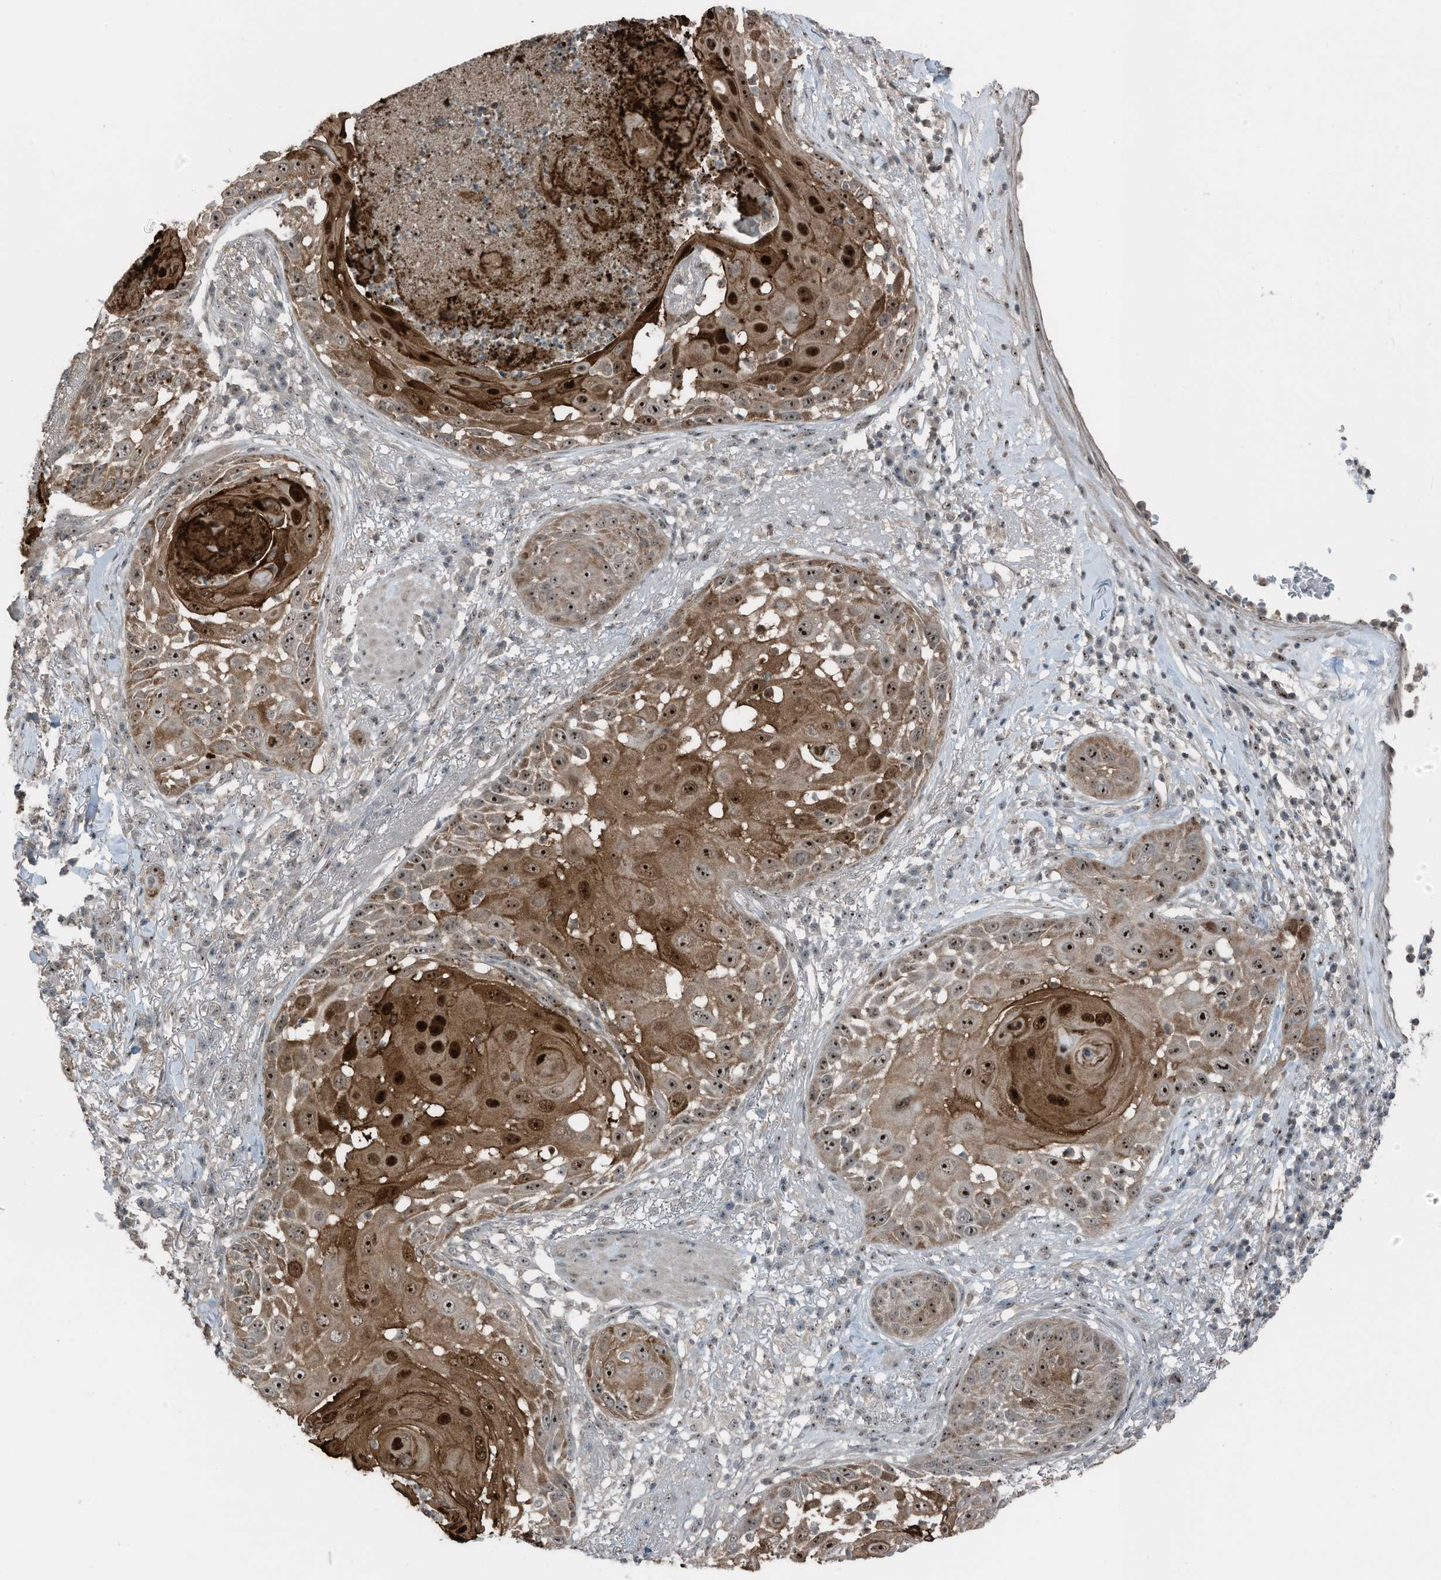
{"staining": {"intensity": "strong", "quantity": ">75%", "location": "cytoplasmic/membranous,nuclear"}, "tissue": "skin cancer", "cell_type": "Tumor cells", "image_type": "cancer", "snomed": [{"axis": "morphology", "description": "Squamous cell carcinoma, NOS"}, {"axis": "topography", "description": "Skin"}], "caption": "A brown stain highlights strong cytoplasmic/membranous and nuclear positivity of a protein in human squamous cell carcinoma (skin) tumor cells. The protein is shown in brown color, while the nuclei are stained blue.", "gene": "UTP3", "patient": {"sex": "female", "age": 44}}